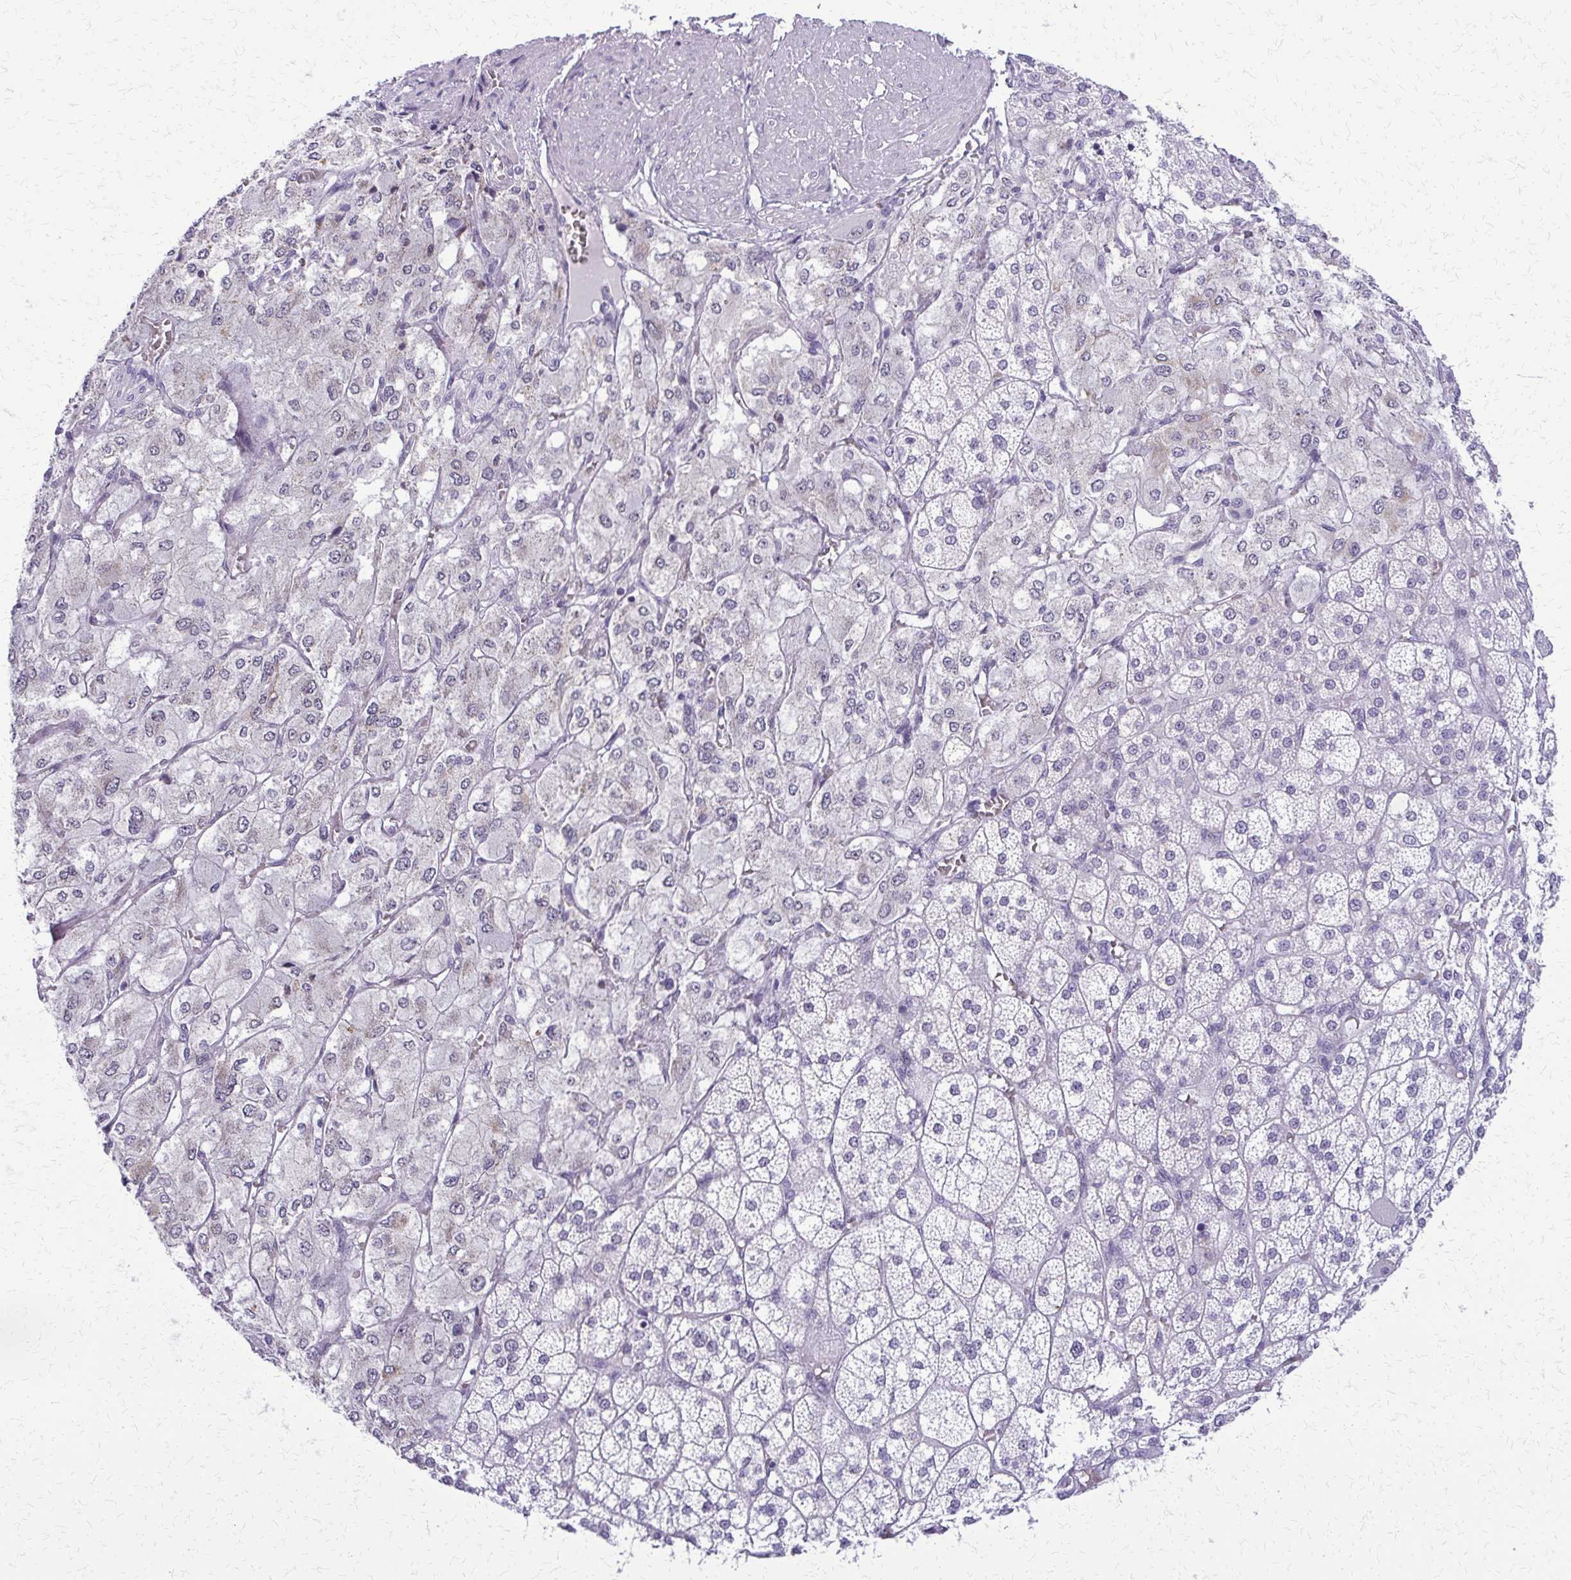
{"staining": {"intensity": "negative", "quantity": "none", "location": "none"}, "tissue": "adrenal gland", "cell_type": "Glandular cells", "image_type": "normal", "snomed": [{"axis": "morphology", "description": "Normal tissue, NOS"}, {"axis": "topography", "description": "Adrenal gland"}], "caption": "Immunohistochemical staining of benign adrenal gland exhibits no significant expression in glandular cells. Brightfield microscopy of immunohistochemistry (IHC) stained with DAB (brown) and hematoxylin (blue), captured at high magnification.", "gene": "FAM162B", "patient": {"sex": "female", "age": 60}}